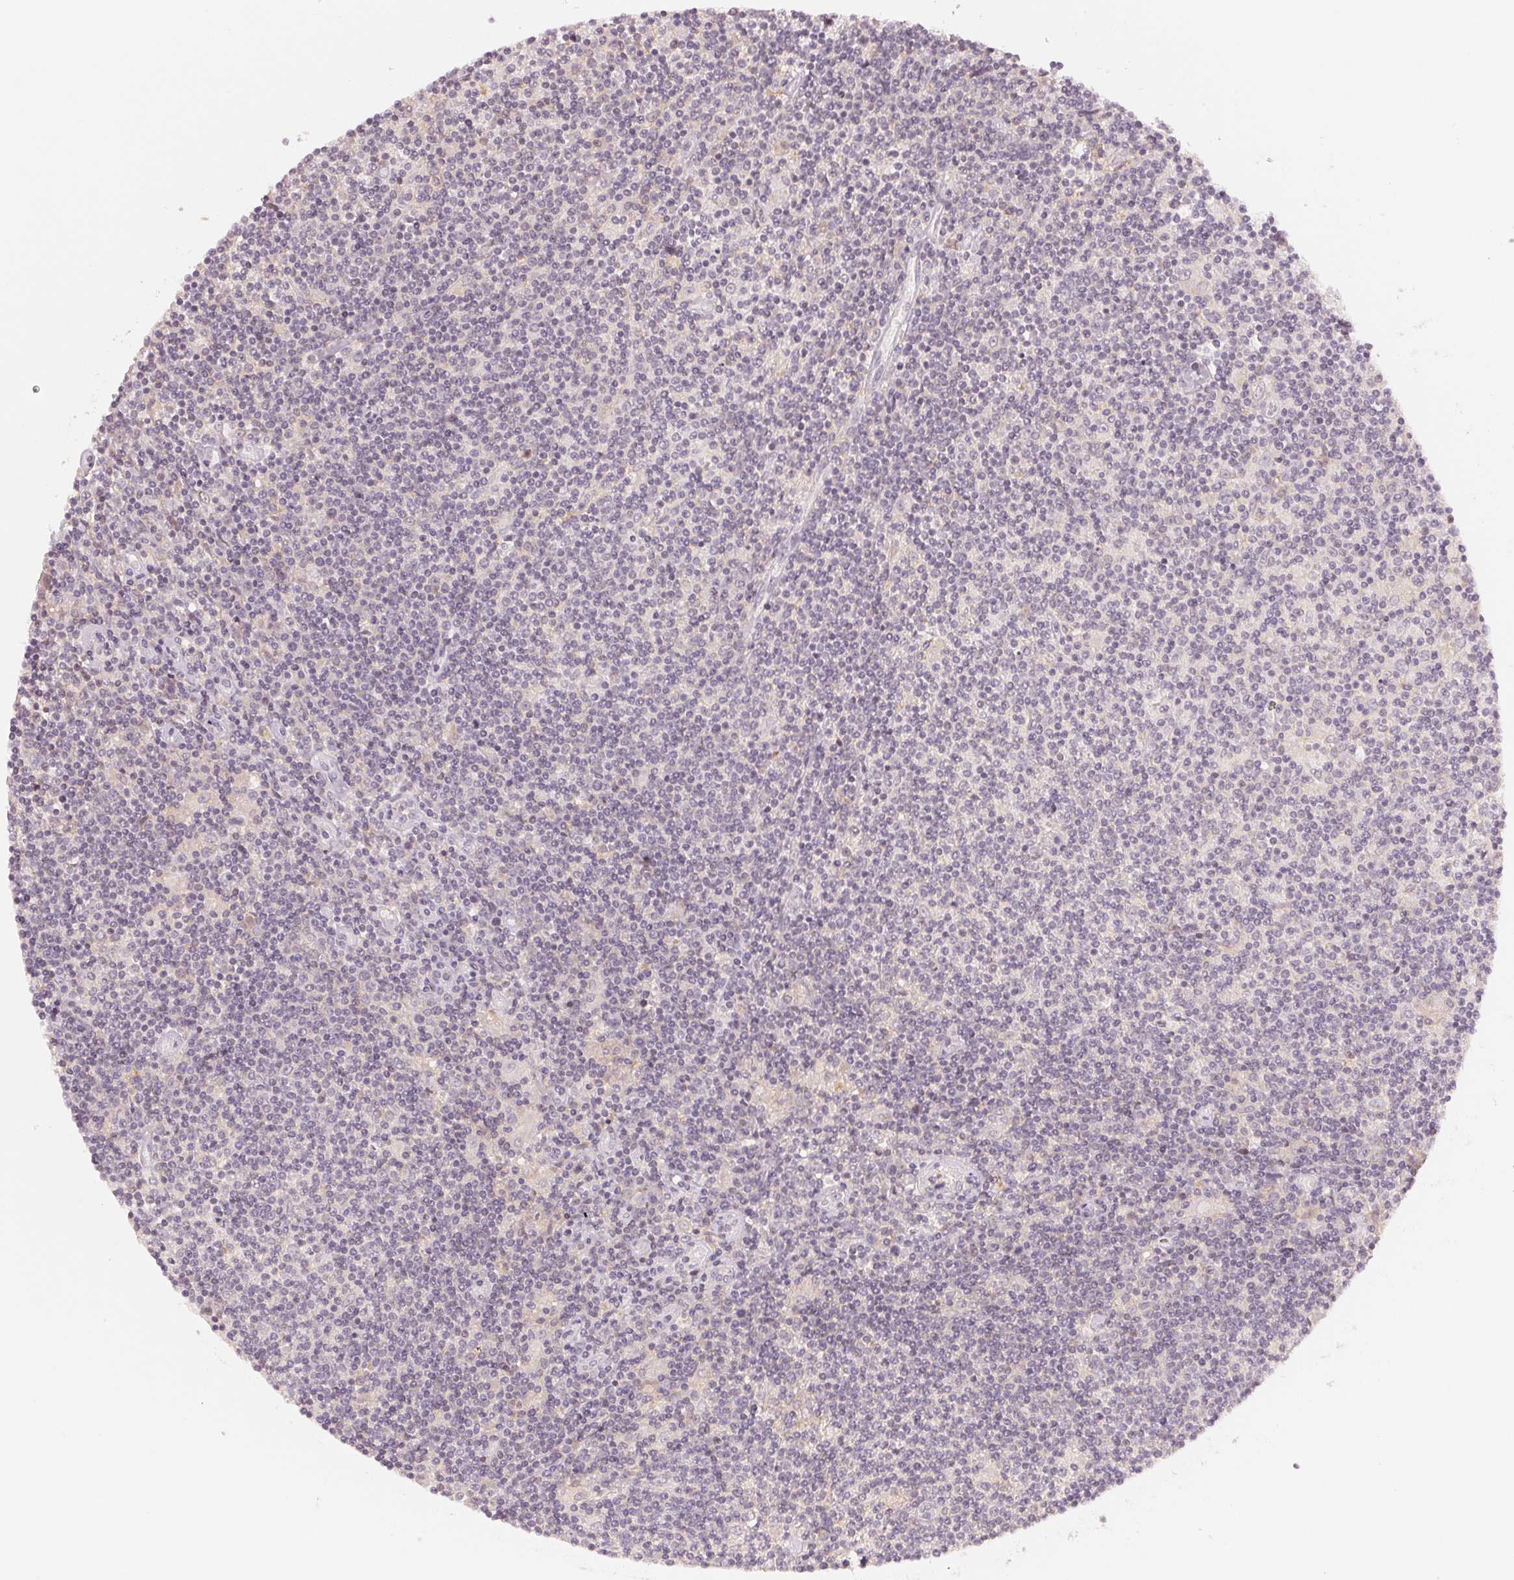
{"staining": {"intensity": "negative", "quantity": "none", "location": "none"}, "tissue": "lymphoma", "cell_type": "Tumor cells", "image_type": "cancer", "snomed": [{"axis": "morphology", "description": "Hodgkin's disease, NOS"}, {"axis": "topography", "description": "Lymph node"}], "caption": "High magnification brightfield microscopy of lymphoma stained with DAB (brown) and counterstained with hematoxylin (blue): tumor cells show no significant positivity. (Stains: DAB IHC with hematoxylin counter stain, Microscopy: brightfield microscopy at high magnification).", "gene": "KPRP", "patient": {"sex": "male", "age": 40}}